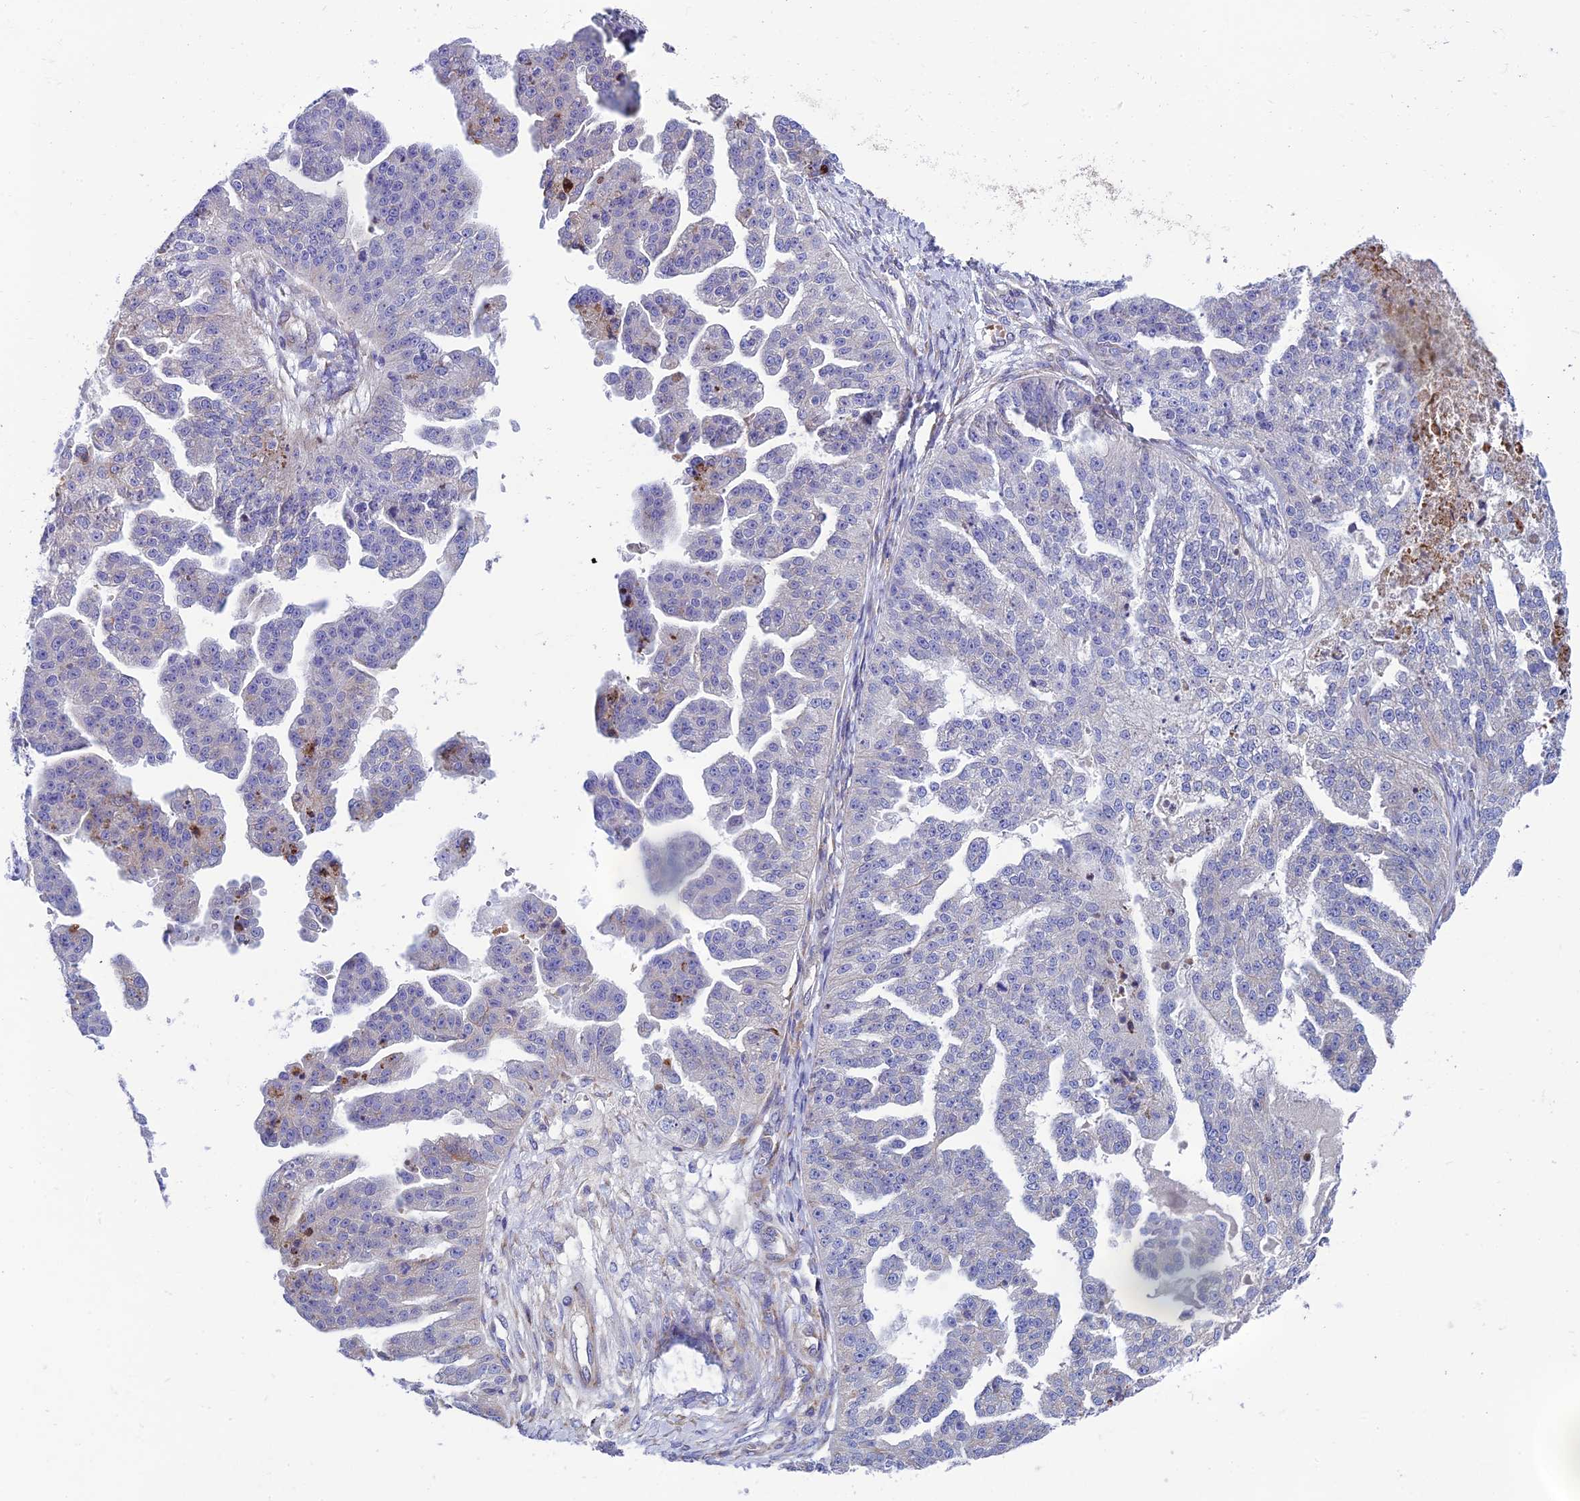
{"staining": {"intensity": "negative", "quantity": "none", "location": "none"}, "tissue": "ovarian cancer", "cell_type": "Tumor cells", "image_type": "cancer", "snomed": [{"axis": "morphology", "description": "Cystadenocarcinoma, serous, NOS"}, {"axis": "topography", "description": "Ovary"}], "caption": "There is no significant positivity in tumor cells of ovarian serous cystadenocarcinoma. Nuclei are stained in blue.", "gene": "MACIR", "patient": {"sex": "female", "age": 58}}